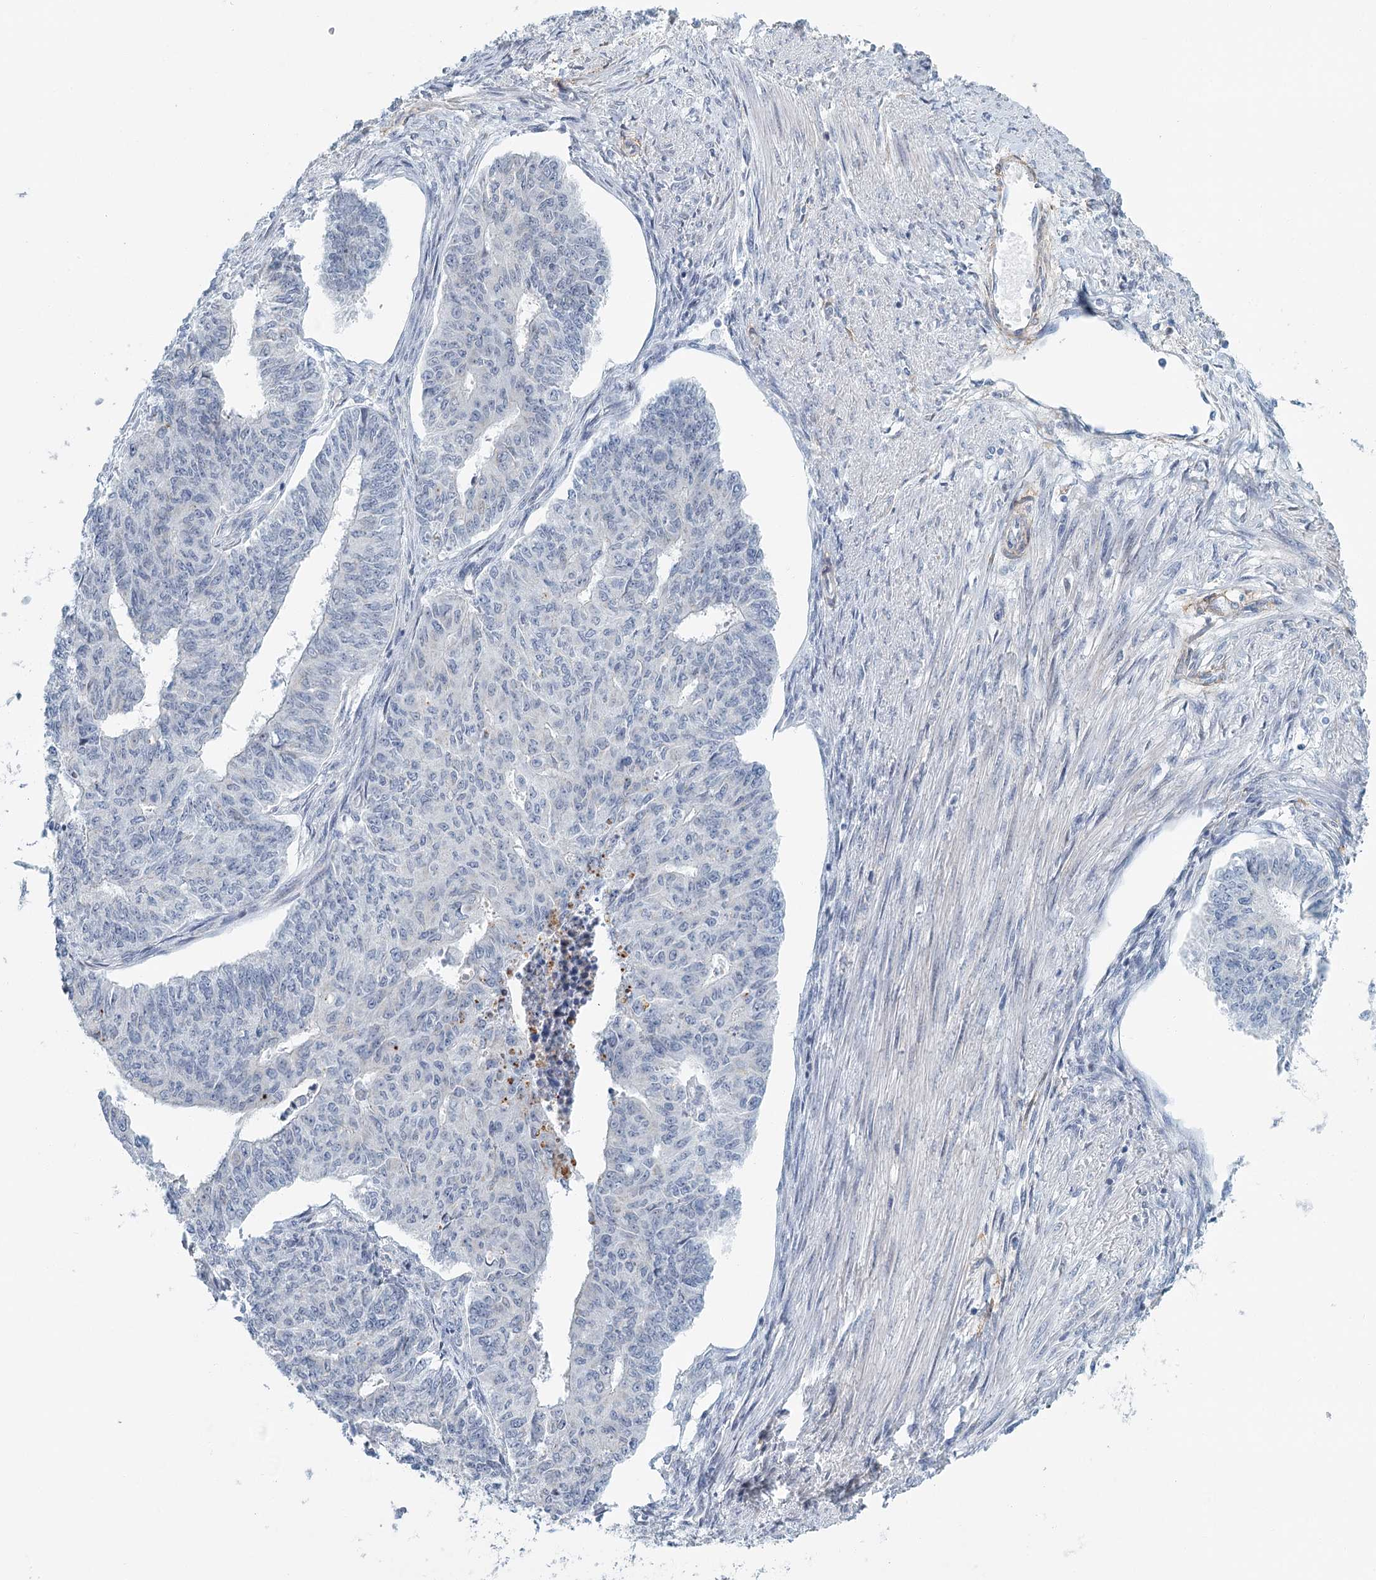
{"staining": {"intensity": "moderate", "quantity": "<25%", "location": "cytoplasmic/membranous"}, "tissue": "endometrial cancer", "cell_type": "Tumor cells", "image_type": "cancer", "snomed": [{"axis": "morphology", "description": "Adenocarcinoma, NOS"}, {"axis": "topography", "description": "Endometrium"}], "caption": "Human endometrial cancer (adenocarcinoma) stained with a protein marker displays moderate staining in tumor cells.", "gene": "ZNF527", "patient": {"sex": "female", "age": 32}}